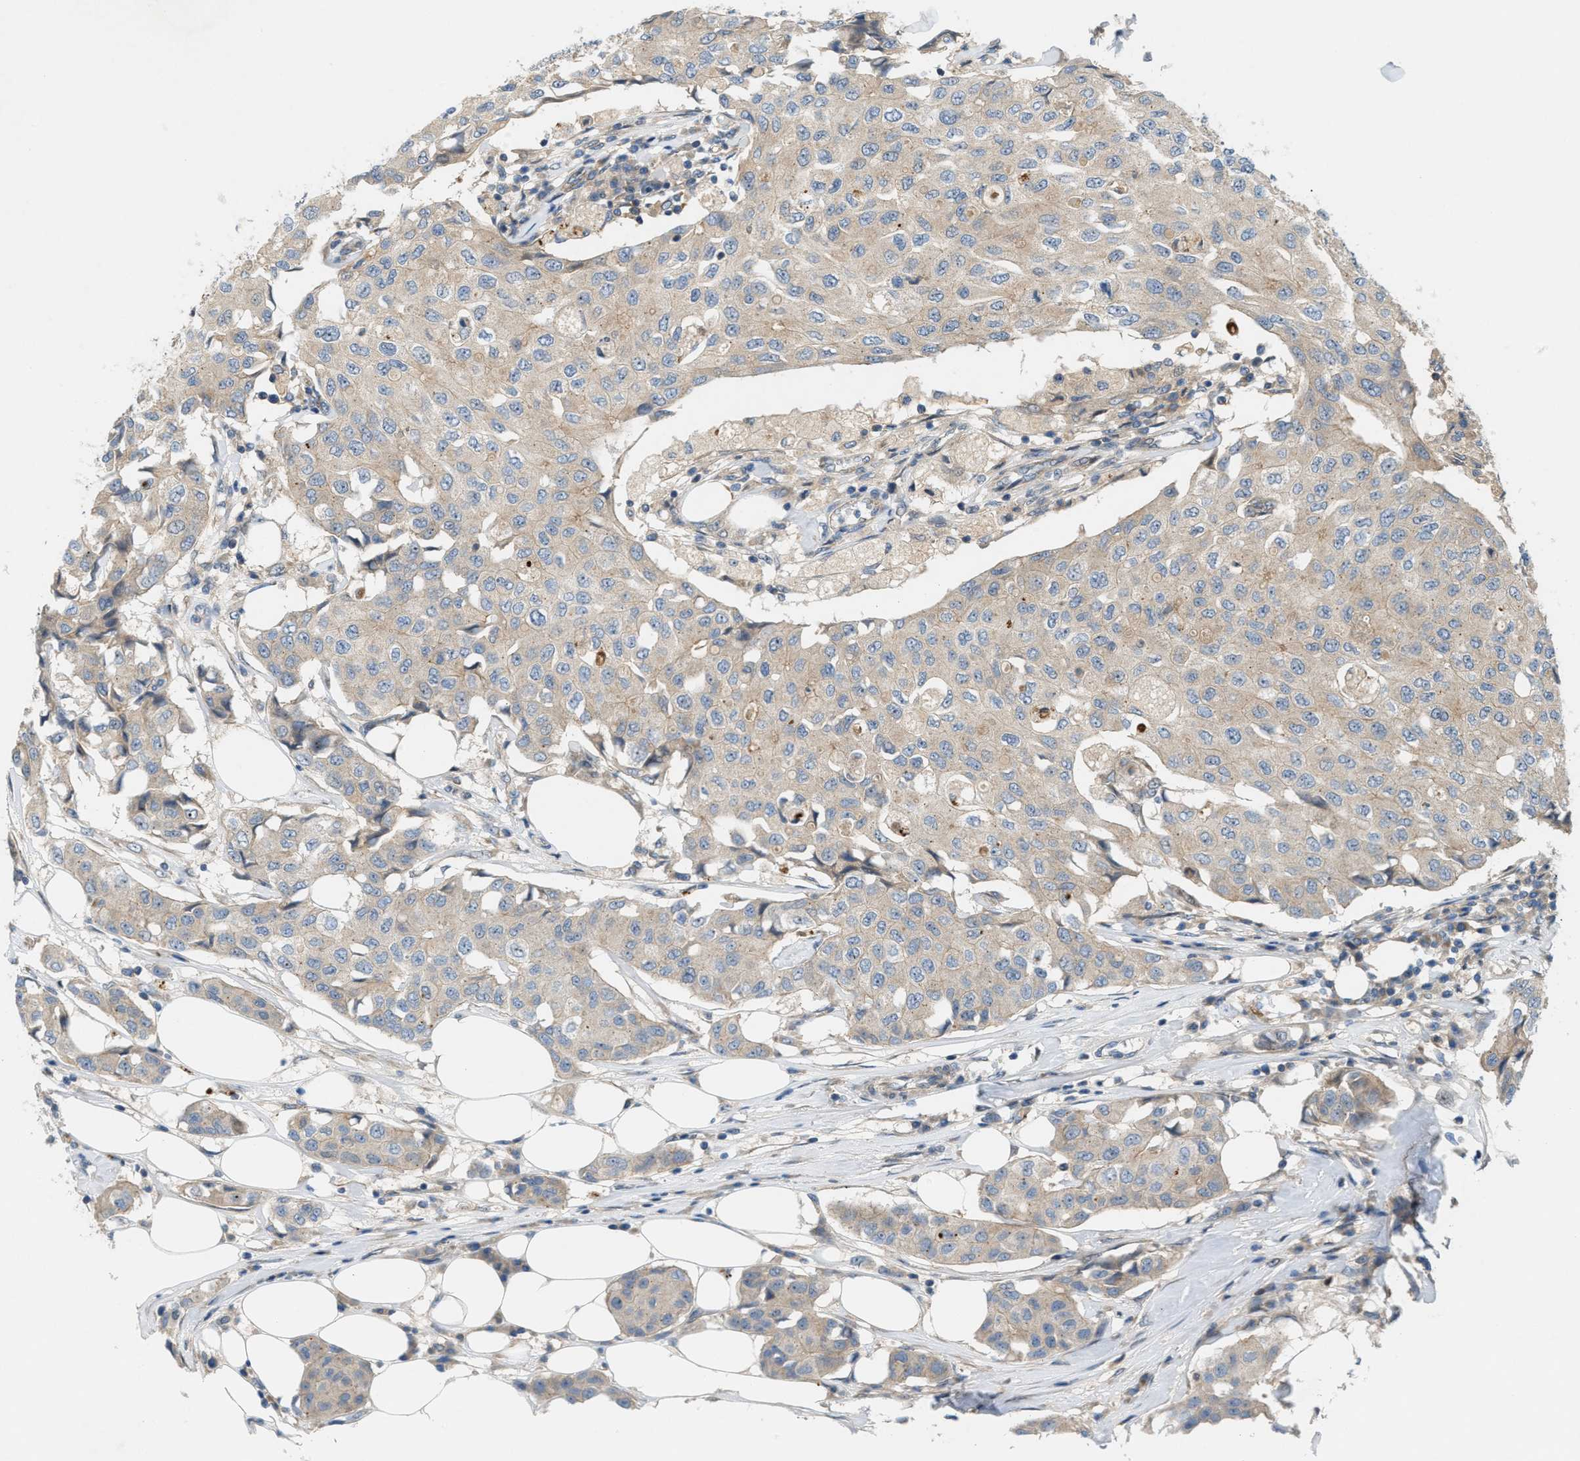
{"staining": {"intensity": "weak", "quantity": "25%-75%", "location": "cytoplasmic/membranous"}, "tissue": "breast cancer", "cell_type": "Tumor cells", "image_type": "cancer", "snomed": [{"axis": "morphology", "description": "Duct carcinoma"}, {"axis": "topography", "description": "Breast"}], "caption": "Immunohistochemical staining of breast cancer (infiltrating ductal carcinoma) displays weak cytoplasmic/membranous protein staining in approximately 25%-75% of tumor cells. (DAB IHC, brown staining for protein, blue staining for nuclei).", "gene": "CYB5D1", "patient": {"sex": "female", "age": 80}}